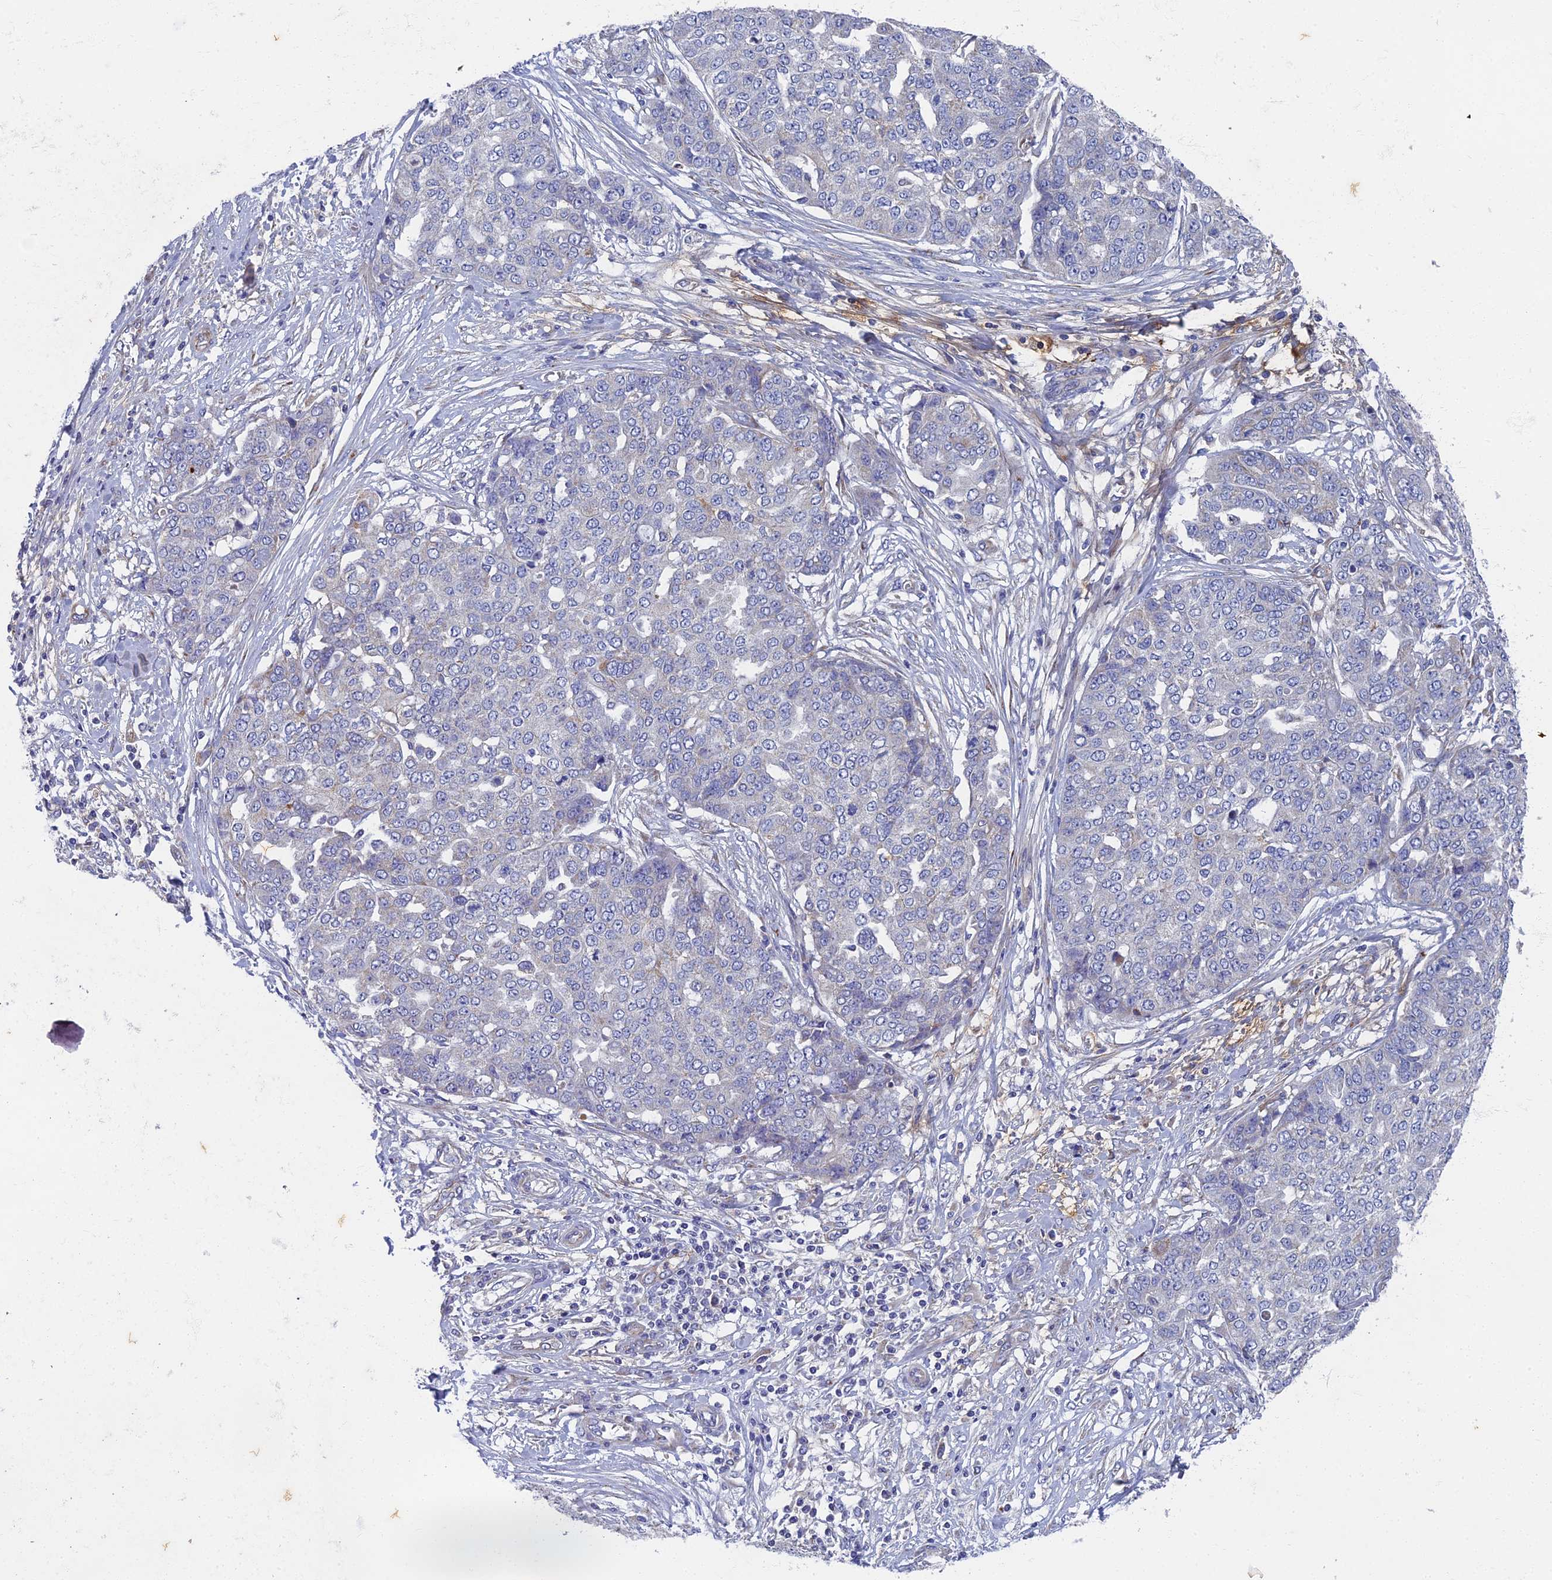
{"staining": {"intensity": "negative", "quantity": "none", "location": "none"}, "tissue": "ovarian cancer", "cell_type": "Tumor cells", "image_type": "cancer", "snomed": [{"axis": "morphology", "description": "Cystadenocarcinoma, serous, NOS"}, {"axis": "topography", "description": "Soft tissue"}, {"axis": "topography", "description": "Ovary"}], "caption": "Immunohistochemistry (IHC) micrograph of neoplastic tissue: human ovarian serous cystadenocarcinoma stained with DAB reveals no significant protein staining in tumor cells.", "gene": "RNASEK", "patient": {"sex": "female", "age": 57}}